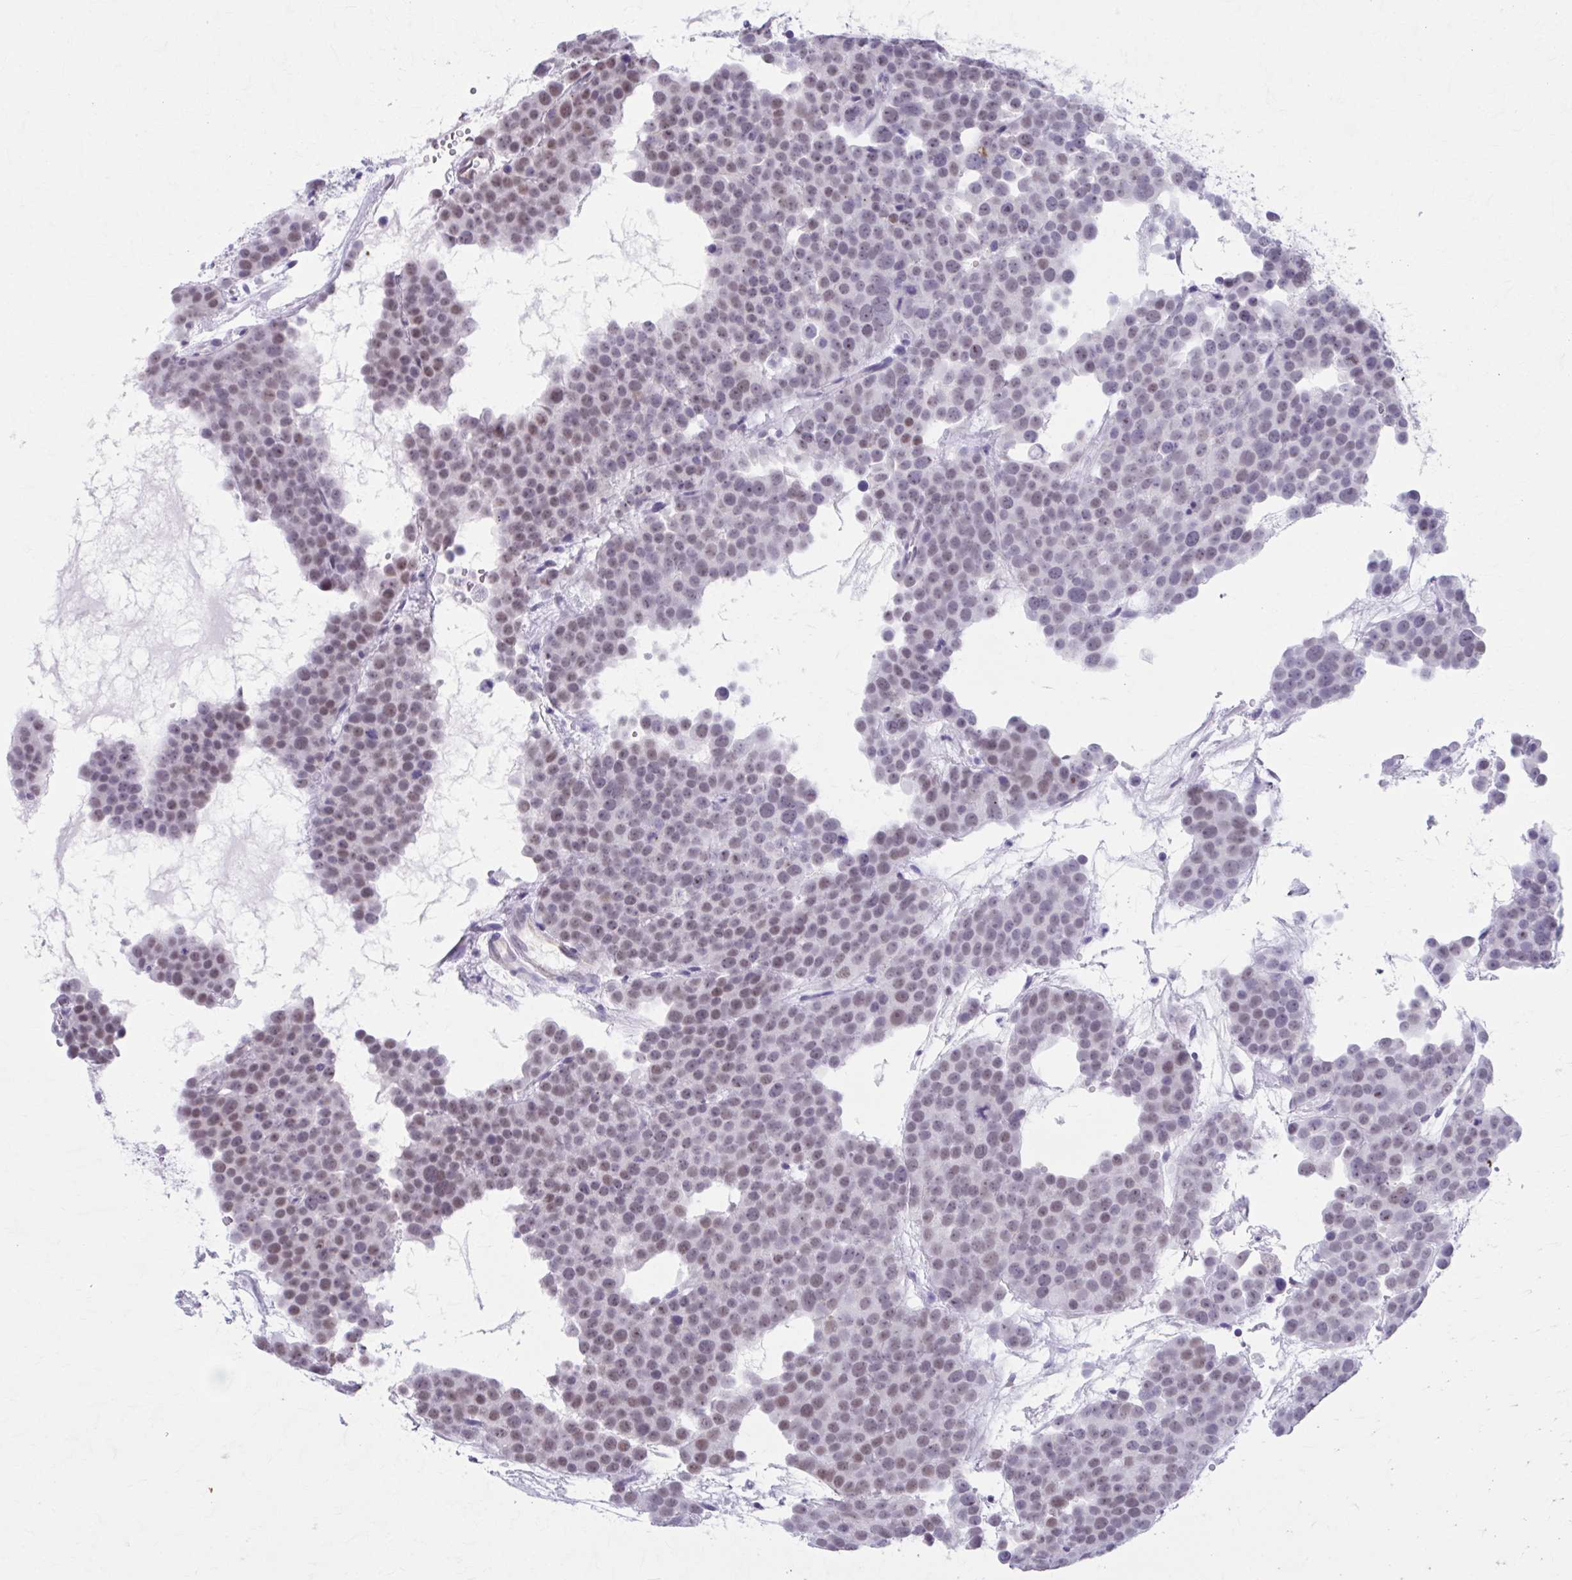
{"staining": {"intensity": "moderate", "quantity": ">75%", "location": "nuclear"}, "tissue": "testis cancer", "cell_type": "Tumor cells", "image_type": "cancer", "snomed": [{"axis": "morphology", "description": "Seminoma, NOS"}, {"axis": "topography", "description": "Testis"}], "caption": "Protein analysis of testis cancer (seminoma) tissue exhibits moderate nuclear staining in approximately >75% of tumor cells.", "gene": "CCDC105", "patient": {"sex": "male", "age": 71}}